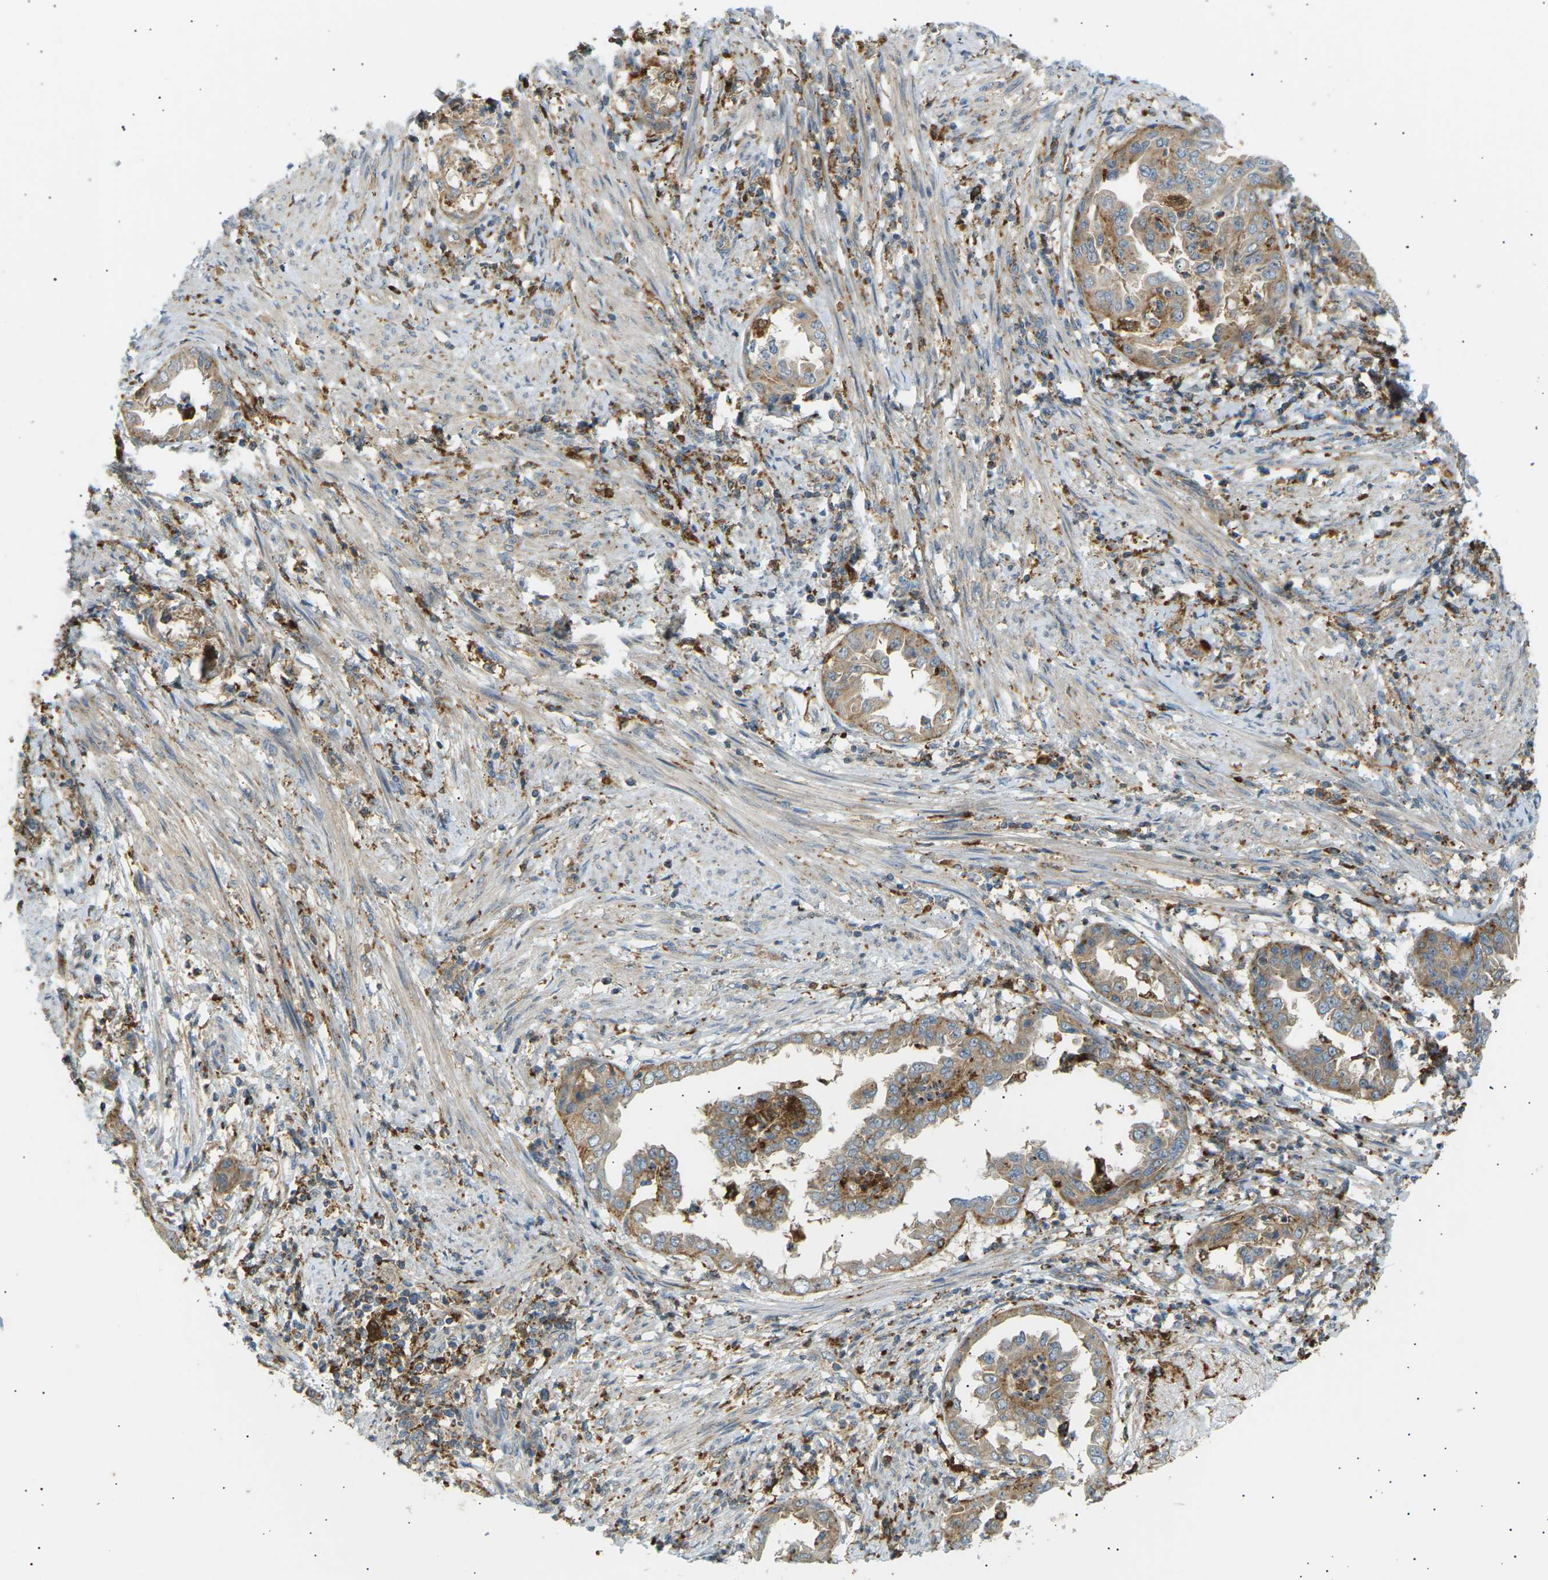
{"staining": {"intensity": "moderate", "quantity": ">75%", "location": "cytoplasmic/membranous"}, "tissue": "endometrial cancer", "cell_type": "Tumor cells", "image_type": "cancer", "snomed": [{"axis": "morphology", "description": "Adenocarcinoma, NOS"}, {"axis": "topography", "description": "Endometrium"}], "caption": "Protein expression analysis of endometrial cancer (adenocarcinoma) reveals moderate cytoplasmic/membranous staining in about >75% of tumor cells.", "gene": "CDK17", "patient": {"sex": "female", "age": 85}}